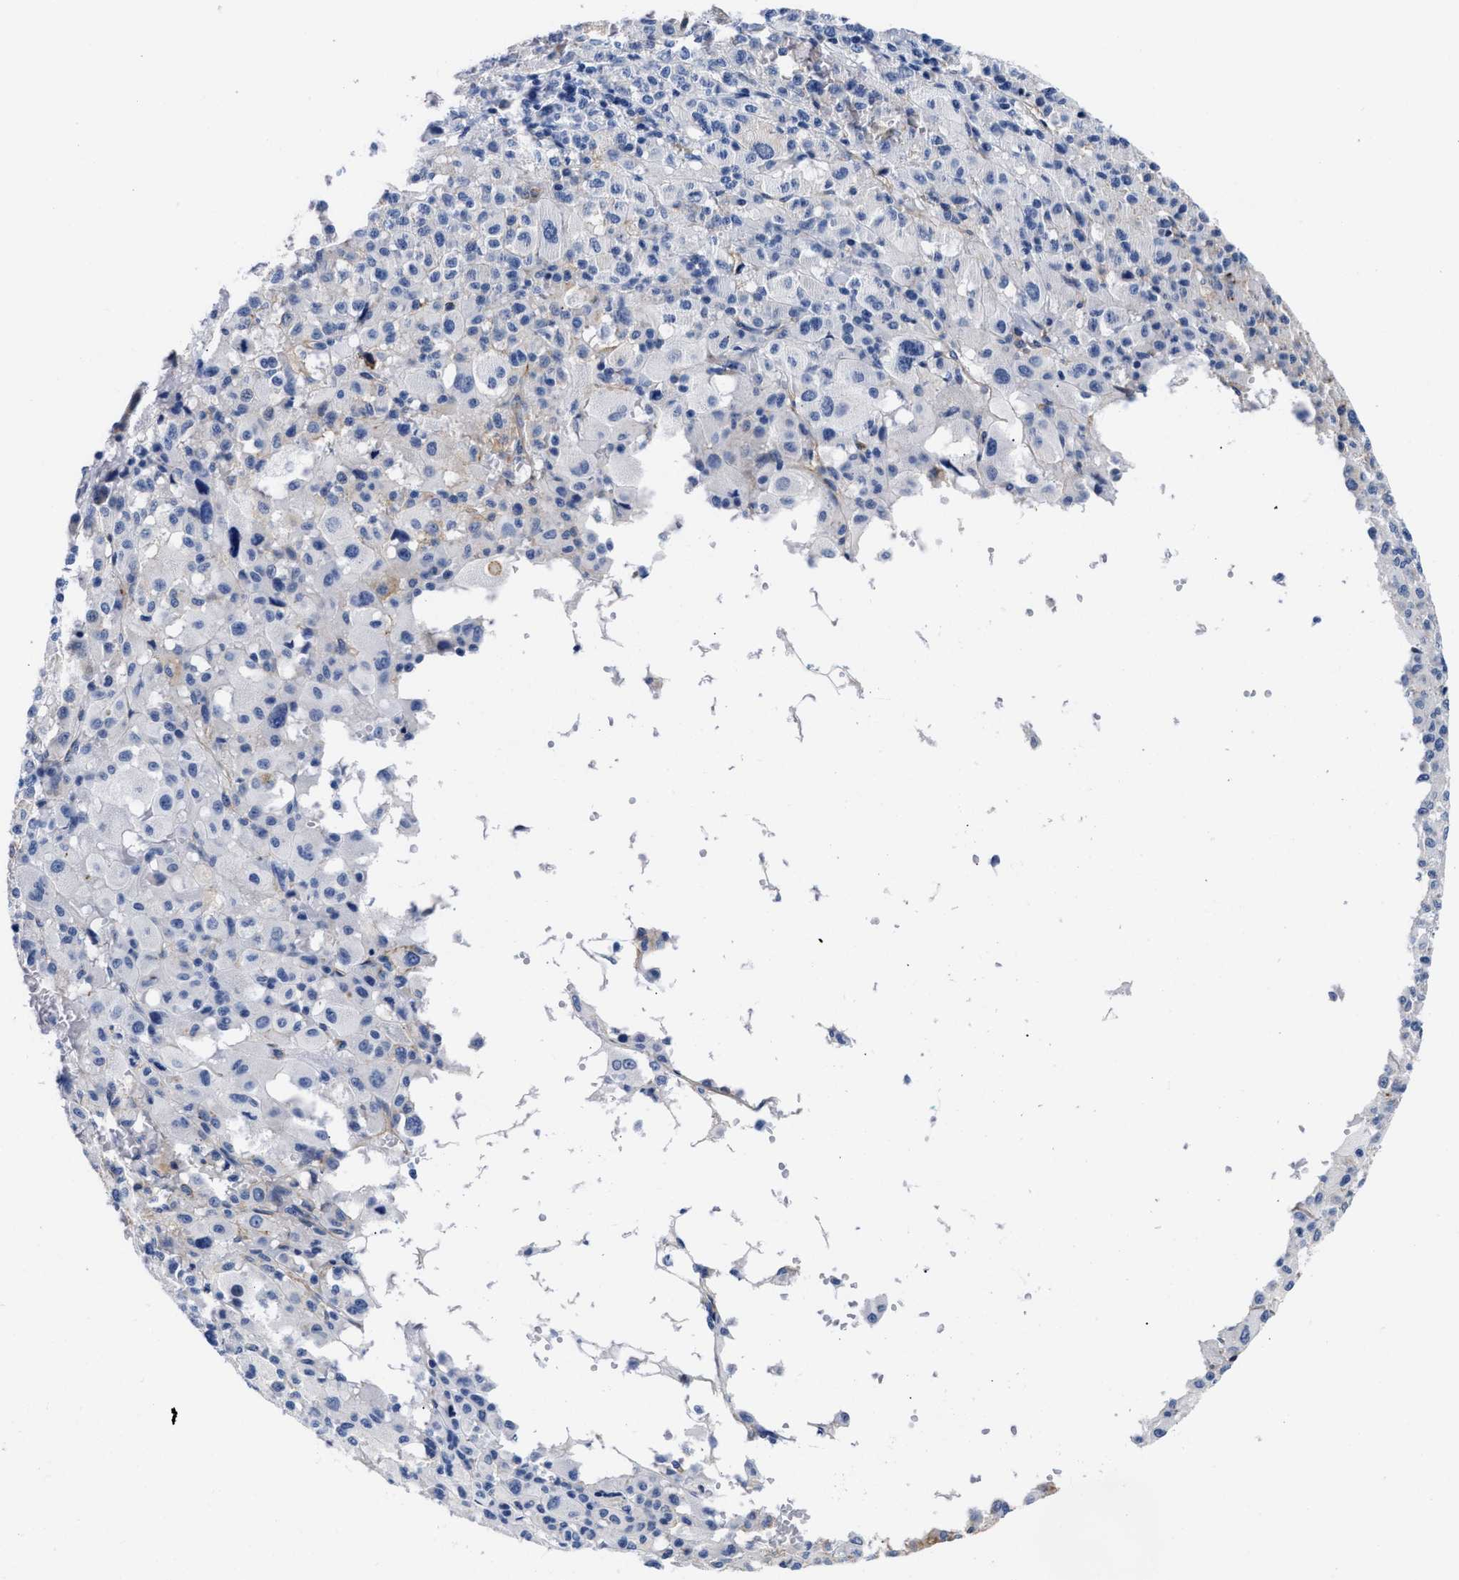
{"staining": {"intensity": "negative", "quantity": "none", "location": "none"}, "tissue": "melanoma", "cell_type": "Tumor cells", "image_type": "cancer", "snomed": [{"axis": "morphology", "description": "Malignant melanoma, Metastatic site"}, {"axis": "topography", "description": "Skin"}], "caption": "Immunohistochemistry (IHC) of malignant melanoma (metastatic site) exhibits no staining in tumor cells.", "gene": "TRIM29", "patient": {"sex": "female", "age": 74}}